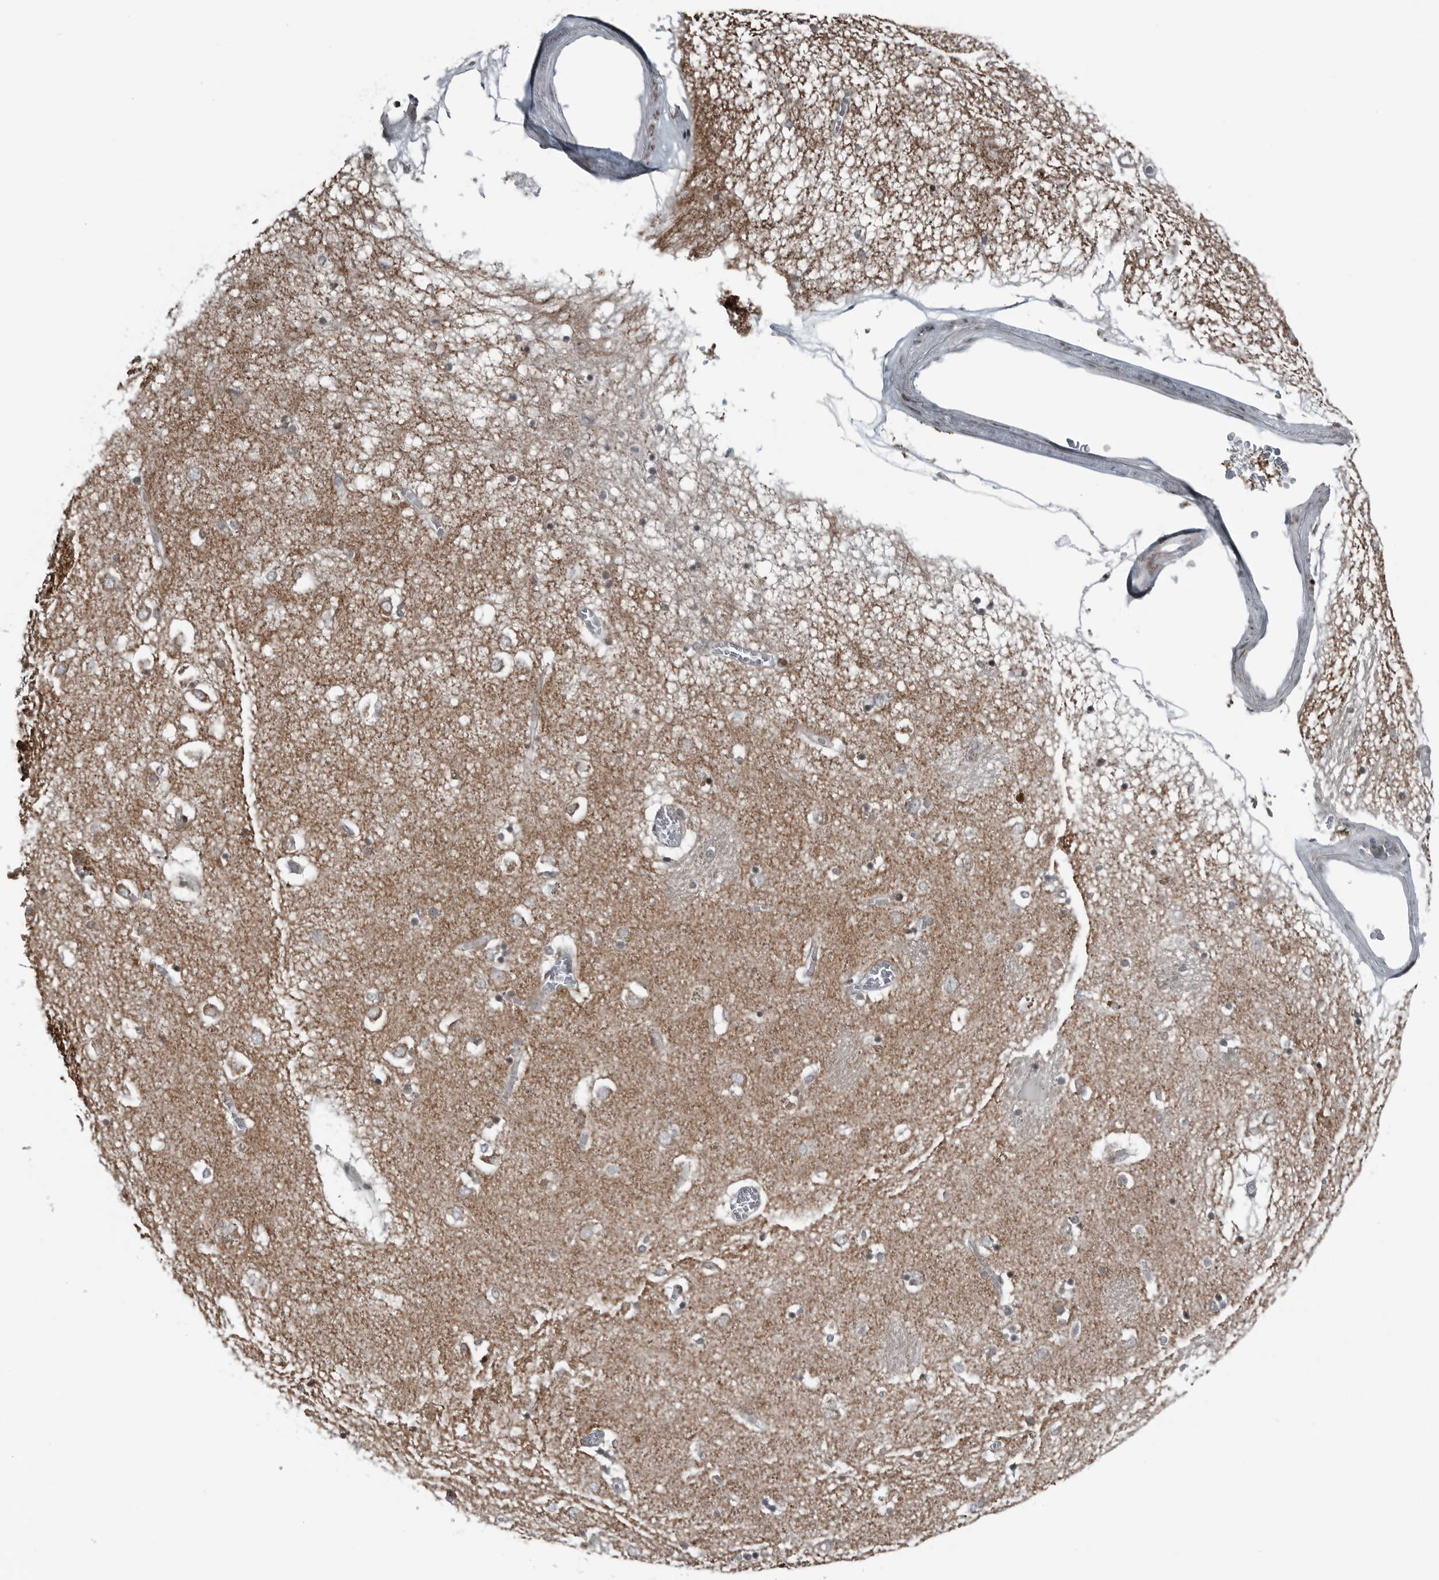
{"staining": {"intensity": "negative", "quantity": "none", "location": "none"}, "tissue": "caudate", "cell_type": "Glial cells", "image_type": "normal", "snomed": [{"axis": "morphology", "description": "Normal tissue, NOS"}, {"axis": "topography", "description": "Lateral ventricle wall"}], "caption": "This histopathology image is of benign caudate stained with IHC to label a protein in brown with the nuclei are counter-stained blue. There is no expression in glial cells. Nuclei are stained in blue.", "gene": "GAK", "patient": {"sex": "male", "age": 70}}